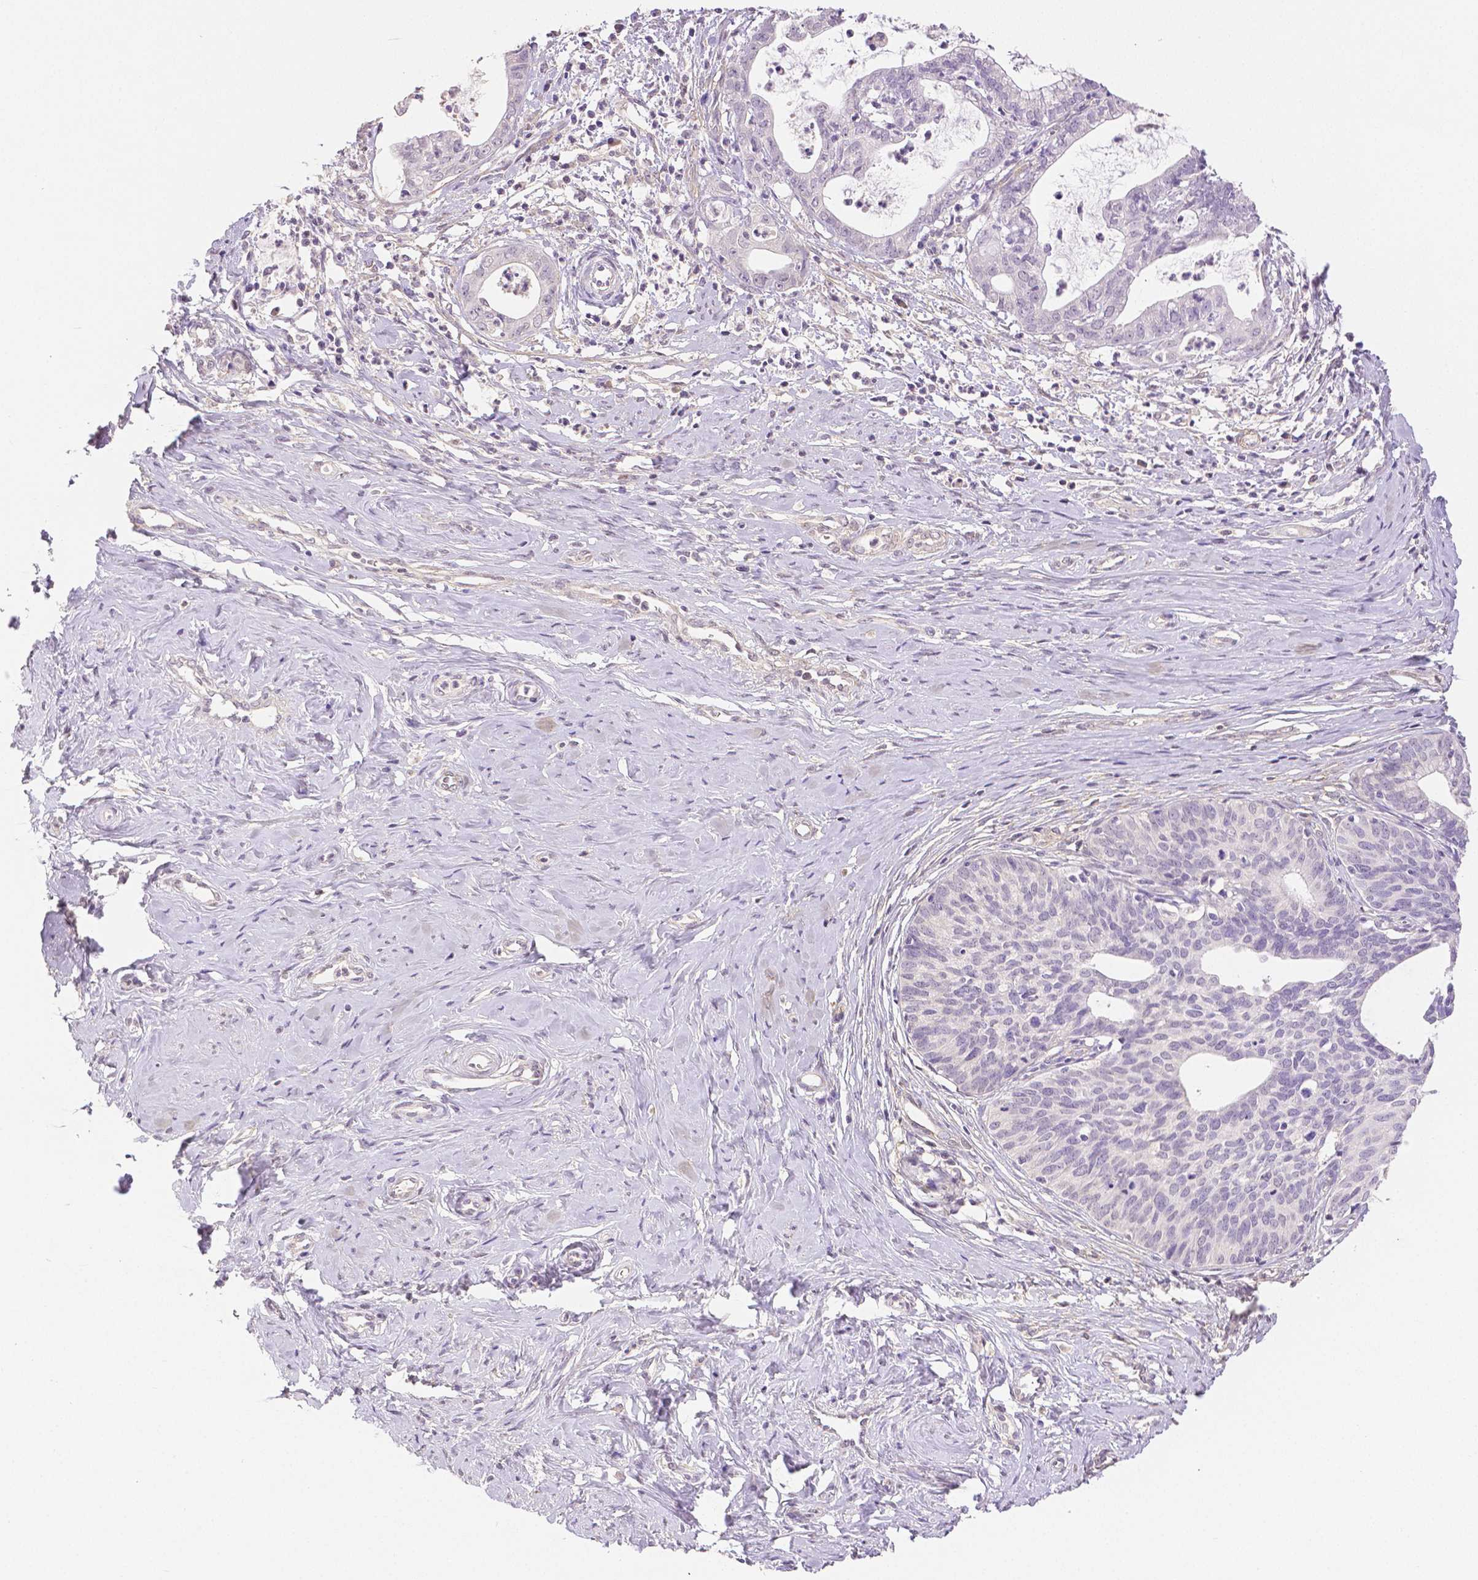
{"staining": {"intensity": "negative", "quantity": "none", "location": "none"}, "tissue": "cervical cancer", "cell_type": "Tumor cells", "image_type": "cancer", "snomed": [{"axis": "morphology", "description": "Normal tissue, NOS"}, {"axis": "morphology", "description": "Adenocarcinoma, NOS"}, {"axis": "topography", "description": "Cervix"}], "caption": "An immunohistochemistry photomicrograph of cervical adenocarcinoma is shown. There is no staining in tumor cells of cervical adenocarcinoma.", "gene": "THY1", "patient": {"sex": "female", "age": 38}}